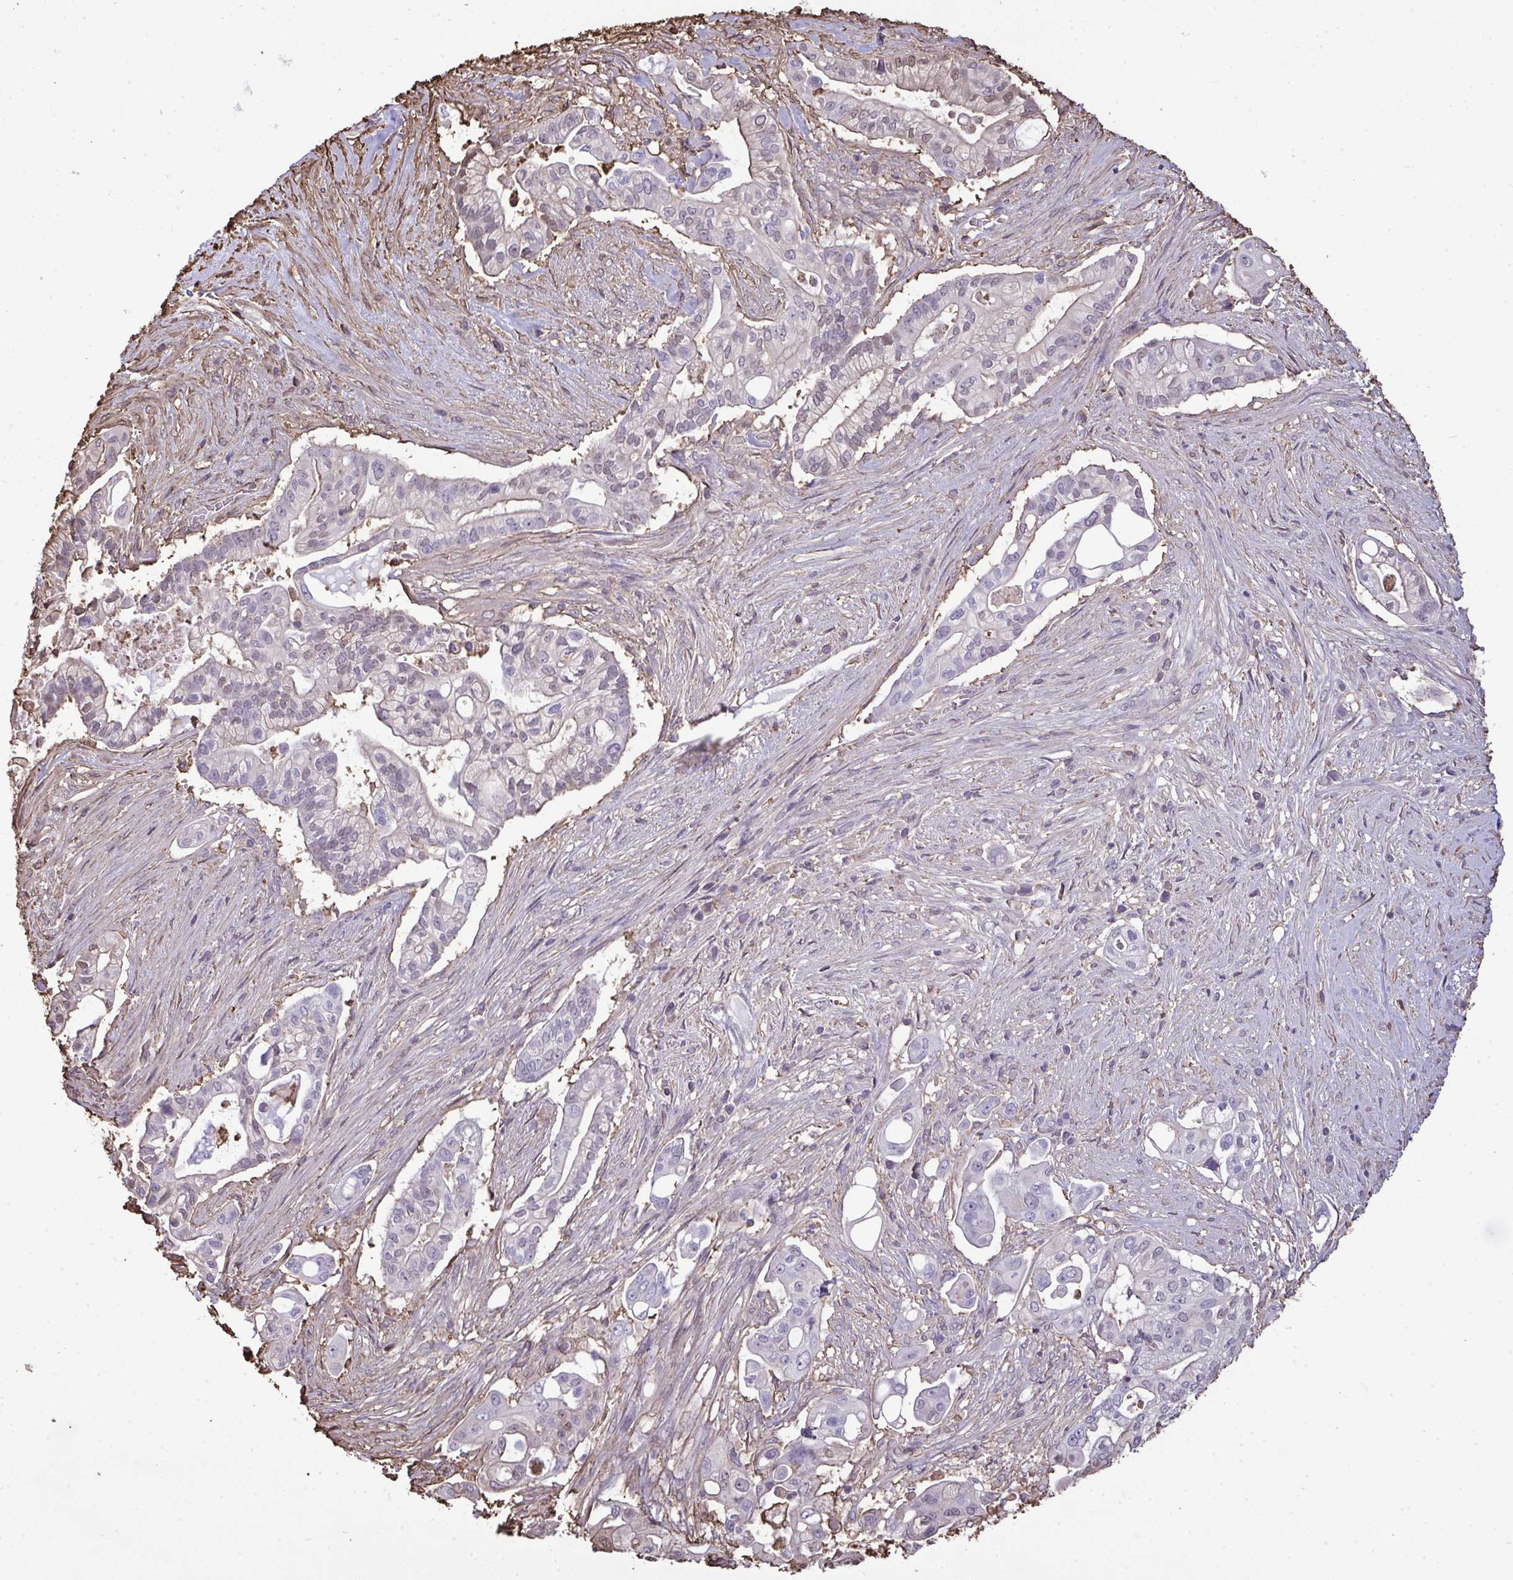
{"staining": {"intensity": "negative", "quantity": "none", "location": "none"}, "tissue": "pancreatic cancer", "cell_type": "Tumor cells", "image_type": "cancer", "snomed": [{"axis": "morphology", "description": "Adenocarcinoma, NOS"}, {"axis": "topography", "description": "Pancreas"}], "caption": "Tumor cells are negative for protein expression in human pancreatic adenocarcinoma.", "gene": "ANXA5", "patient": {"sex": "female", "age": 69}}